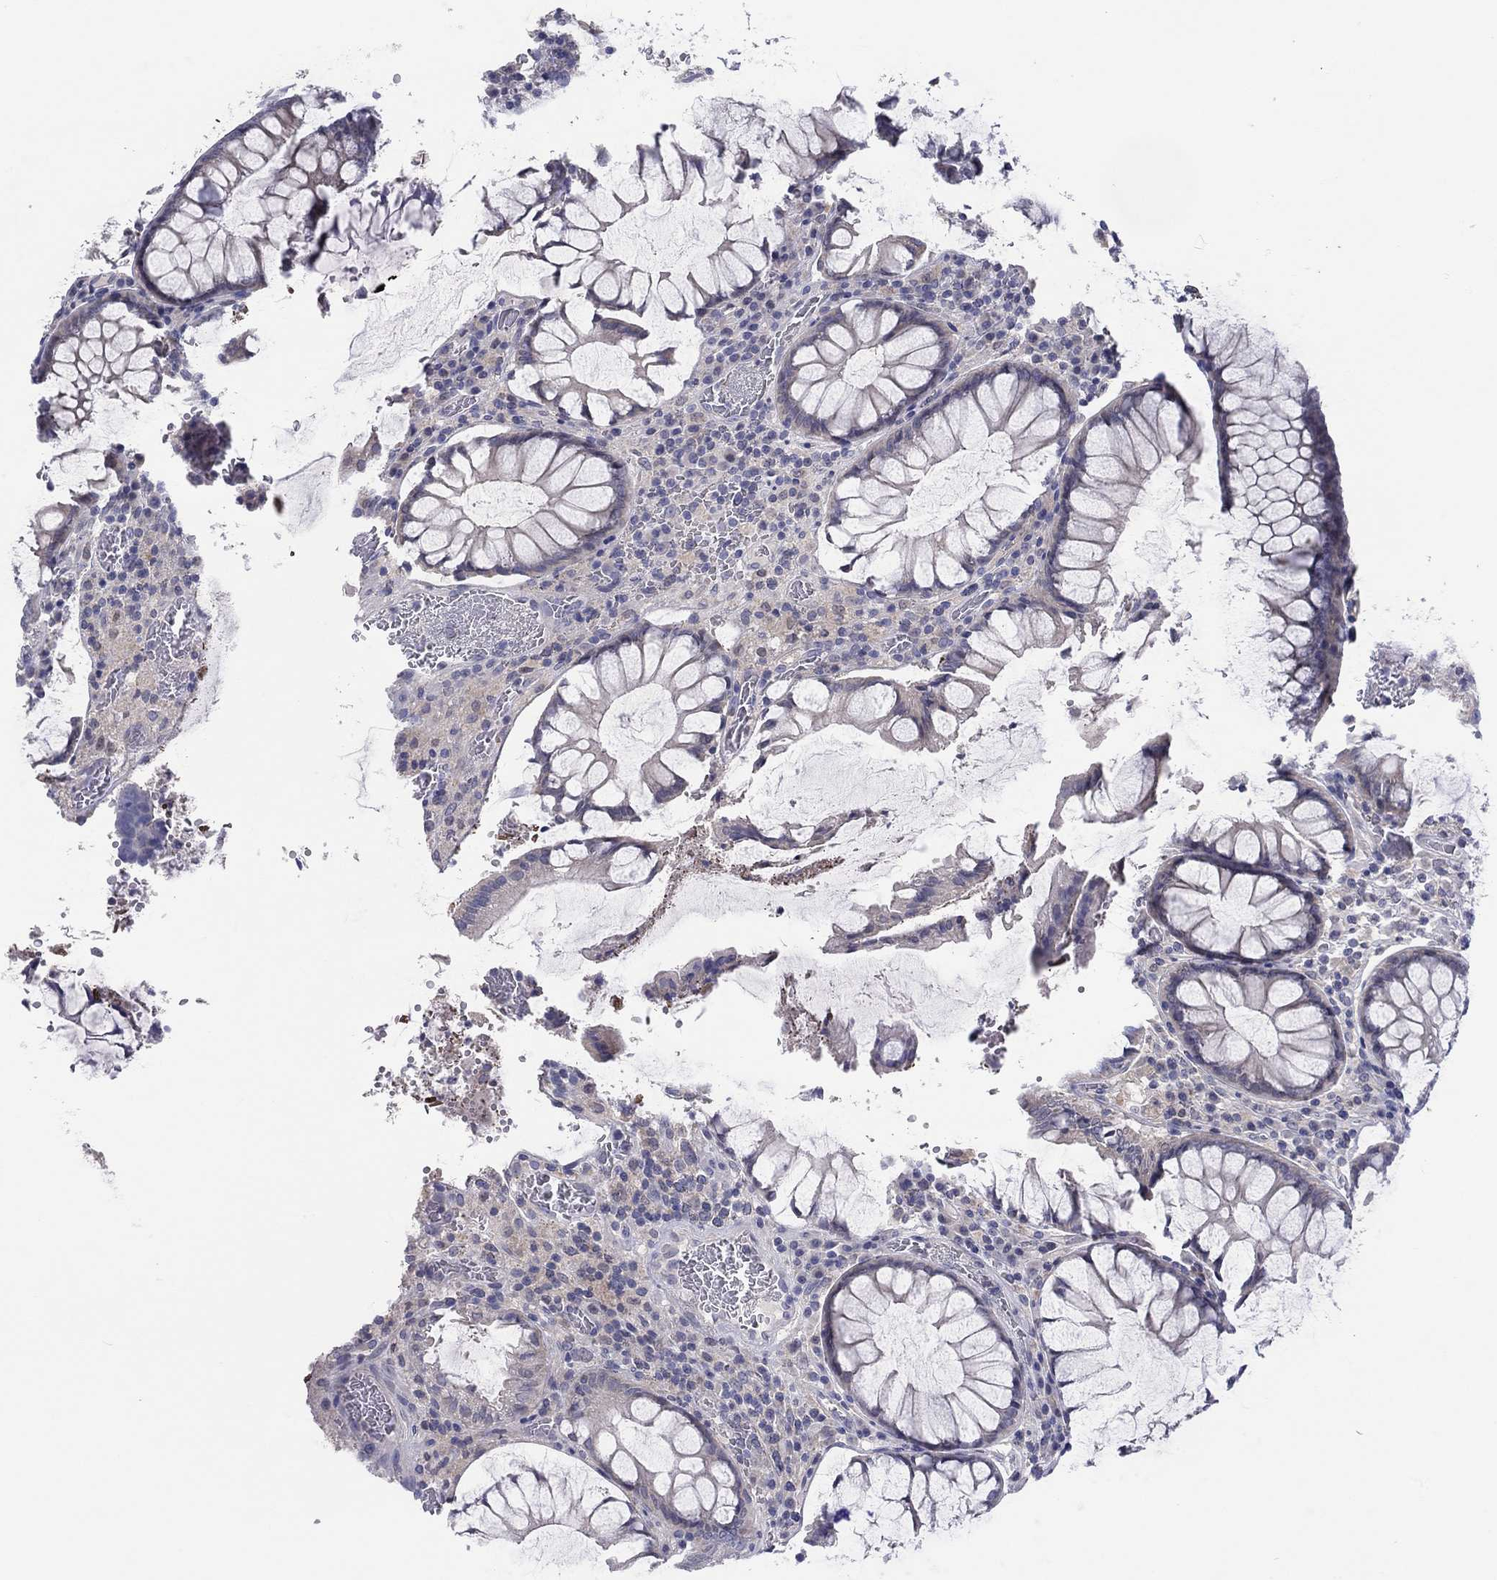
{"staining": {"intensity": "negative", "quantity": "none", "location": "none"}, "tissue": "colorectal cancer", "cell_type": "Tumor cells", "image_type": "cancer", "snomed": [{"axis": "morphology", "description": "Adenocarcinoma, NOS"}, {"axis": "topography", "description": "Colon"}], "caption": "This is a micrograph of IHC staining of colorectal cancer, which shows no staining in tumor cells.", "gene": "CYP2B6", "patient": {"sex": "female", "age": 48}}